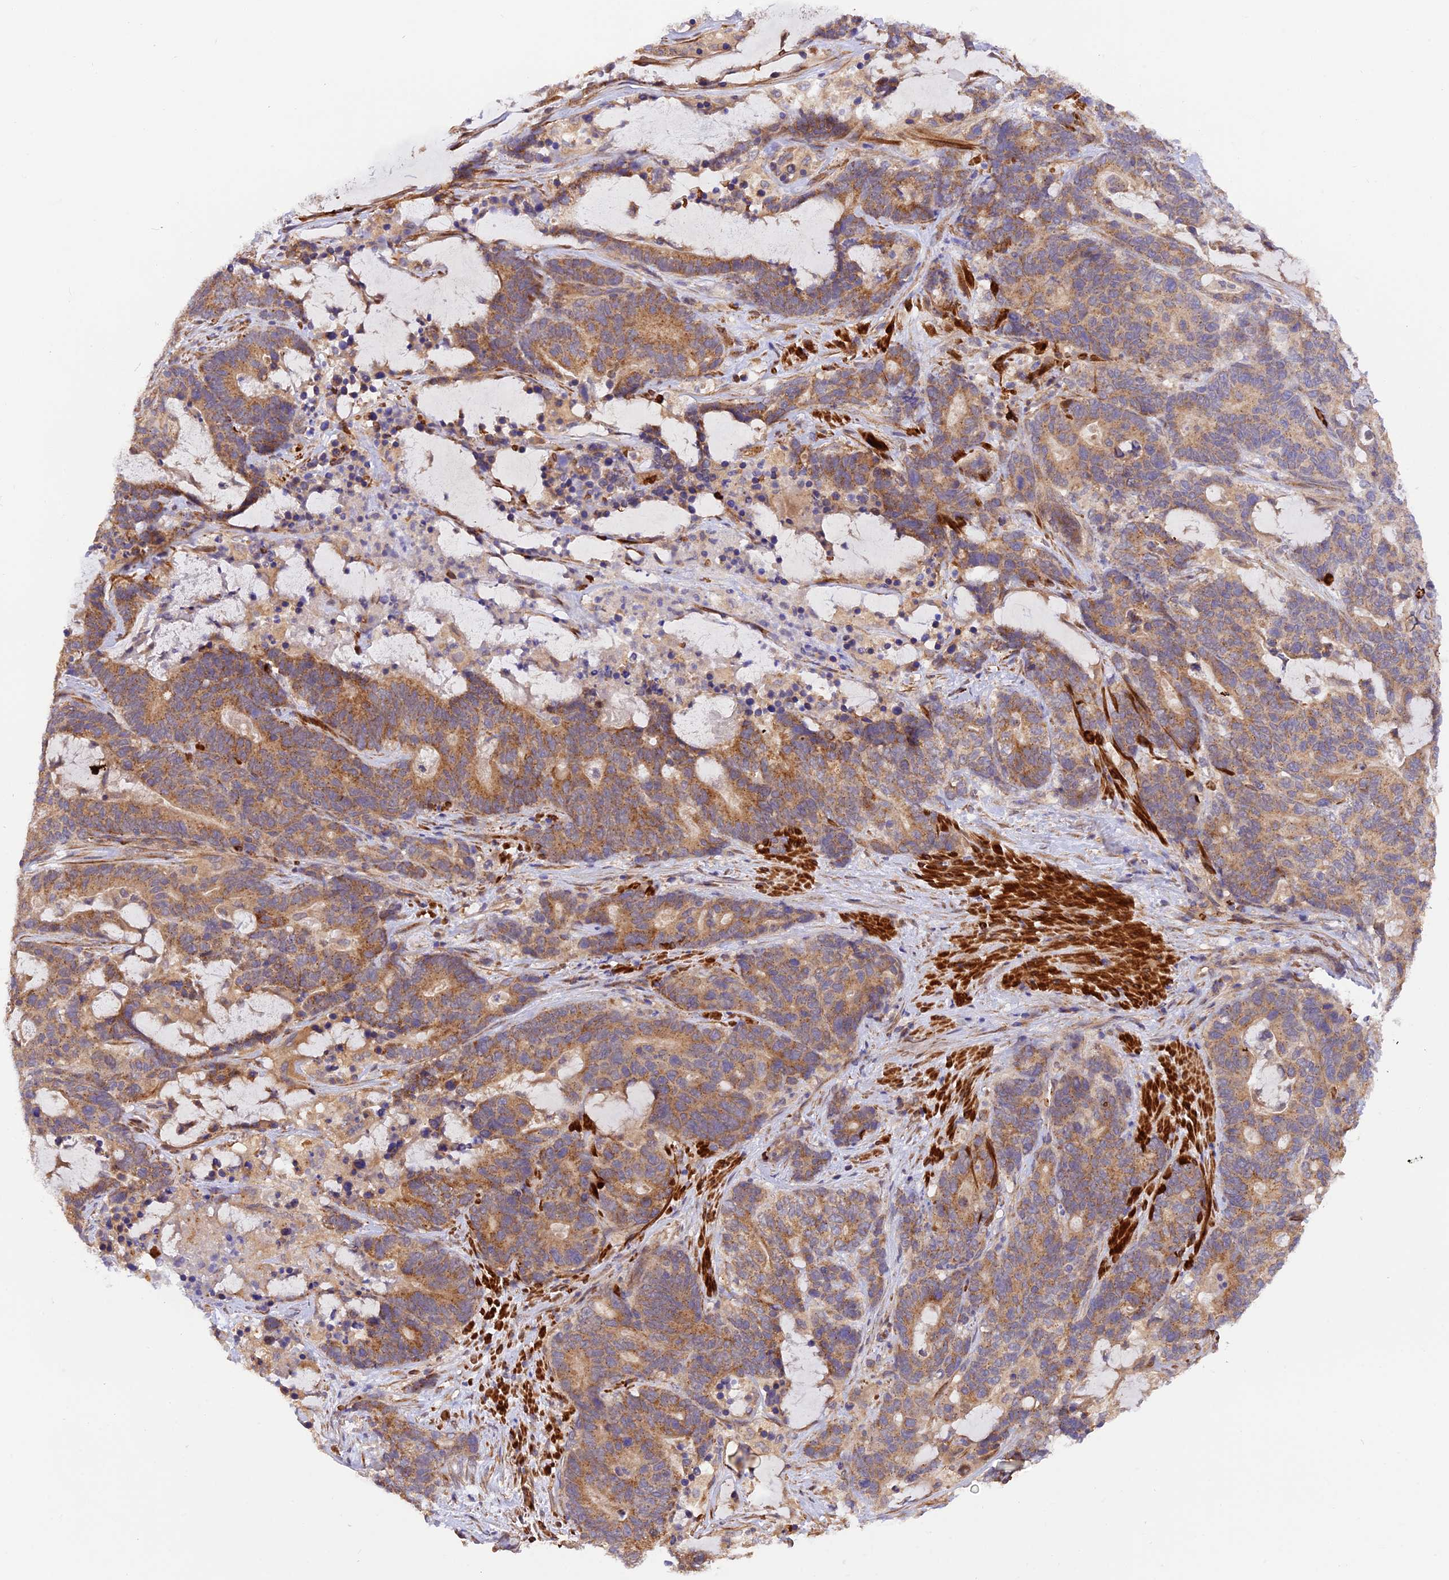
{"staining": {"intensity": "moderate", "quantity": ">75%", "location": "cytoplasmic/membranous"}, "tissue": "stomach cancer", "cell_type": "Tumor cells", "image_type": "cancer", "snomed": [{"axis": "morphology", "description": "Adenocarcinoma, NOS"}, {"axis": "topography", "description": "Stomach"}], "caption": "Tumor cells exhibit moderate cytoplasmic/membranous positivity in about >75% of cells in stomach cancer. (DAB = brown stain, brightfield microscopy at high magnification).", "gene": "WDFY4", "patient": {"sex": "female", "age": 76}}